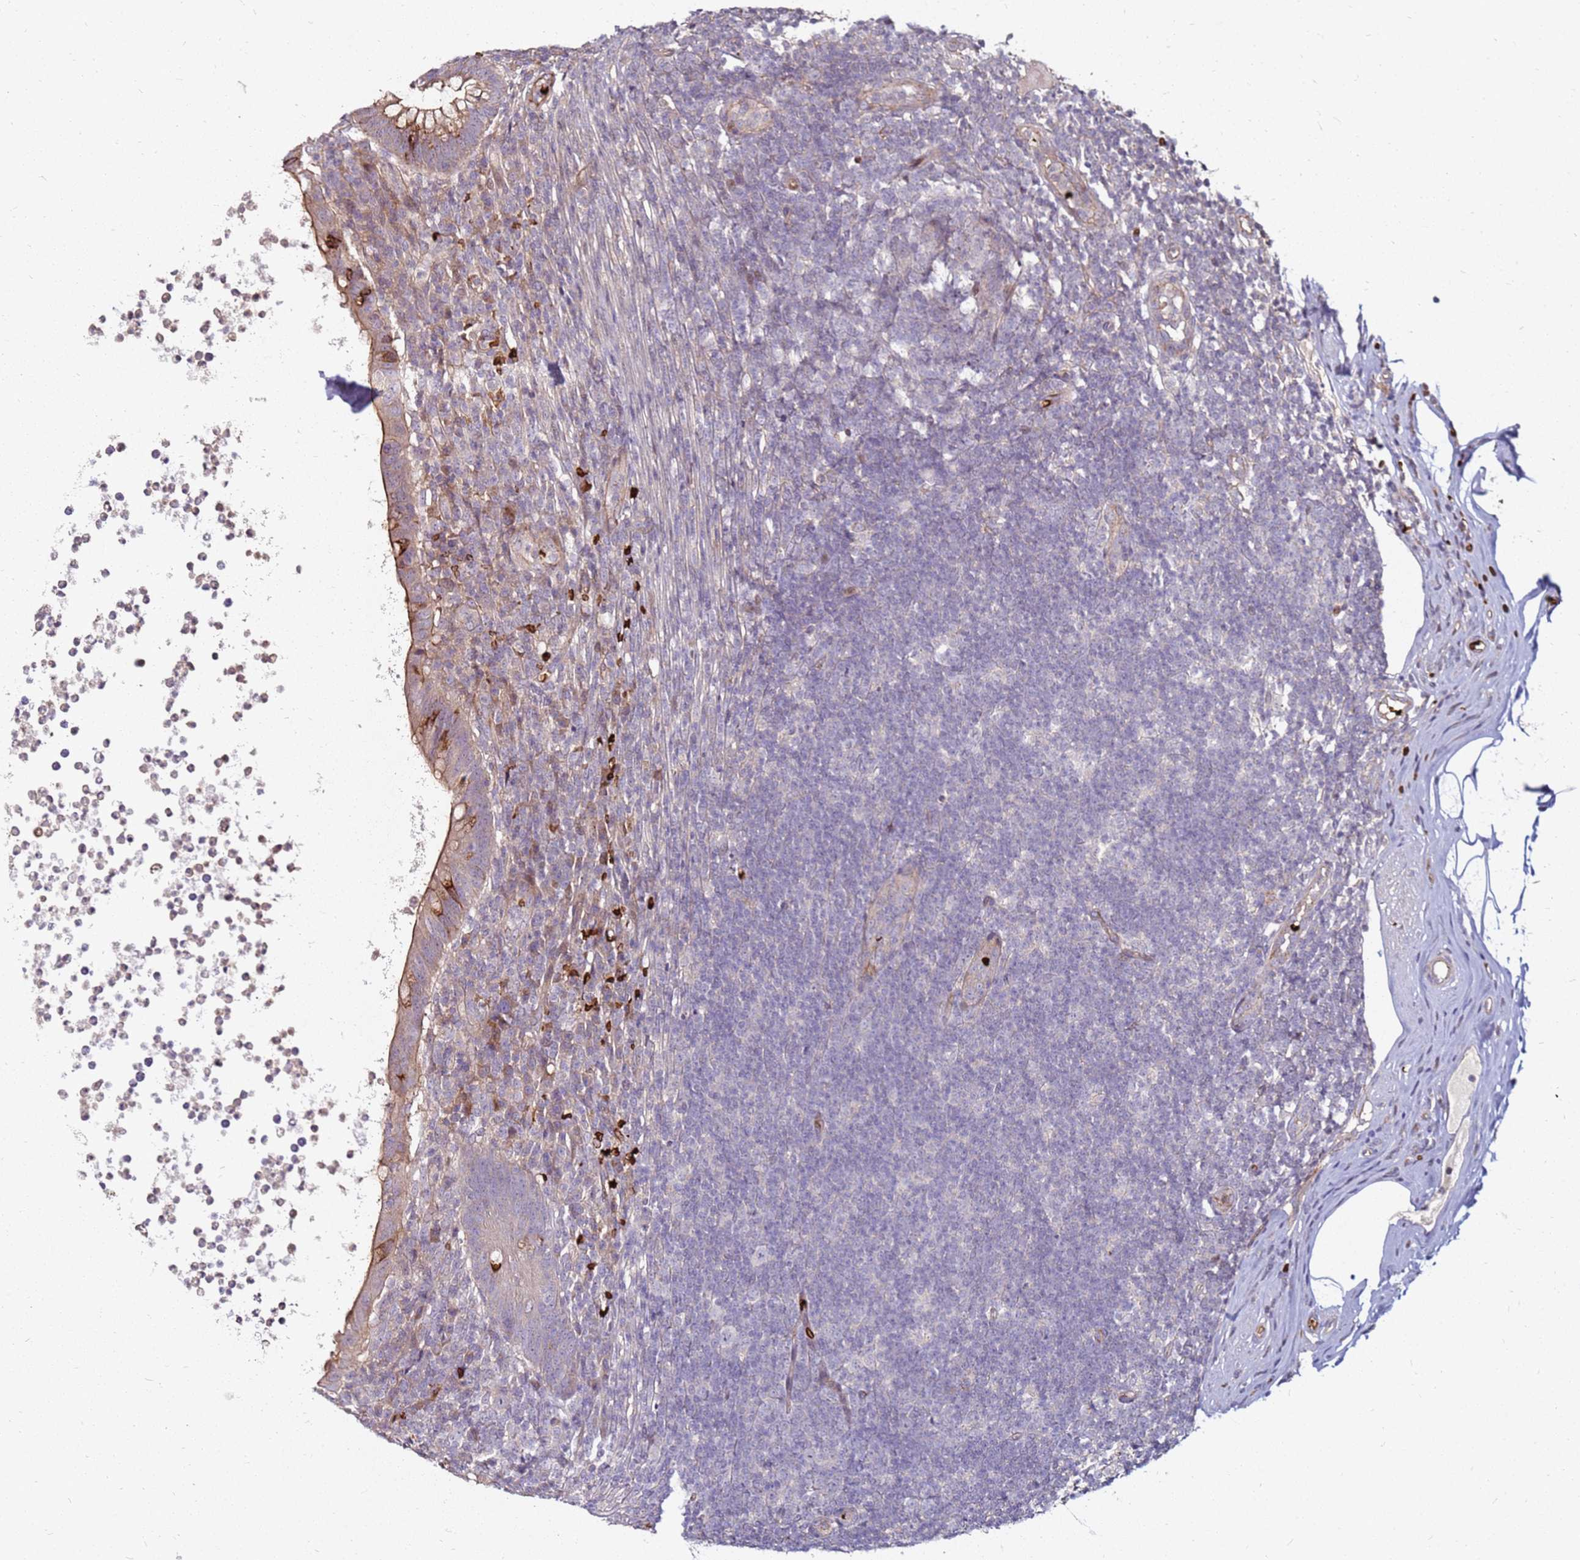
{"staining": {"intensity": "weak", "quantity": ">75%", "location": "cytoplasmic/membranous"}, "tissue": "appendix", "cell_type": "Glandular cells", "image_type": "normal", "snomed": [{"axis": "morphology", "description": "Normal tissue, NOS"}, {"axis": "topography", "description": "Appendix"}], "caption": "Appendix was stained to show a protein in brown. There is low levels of weak cytoplasmic/membranous positivity in approximately >75% of glandular cells. (IHC, brightfield microscopy, high magnification).", "gene": "RNF11", "patient": {"sex": "female", "age": 56}}